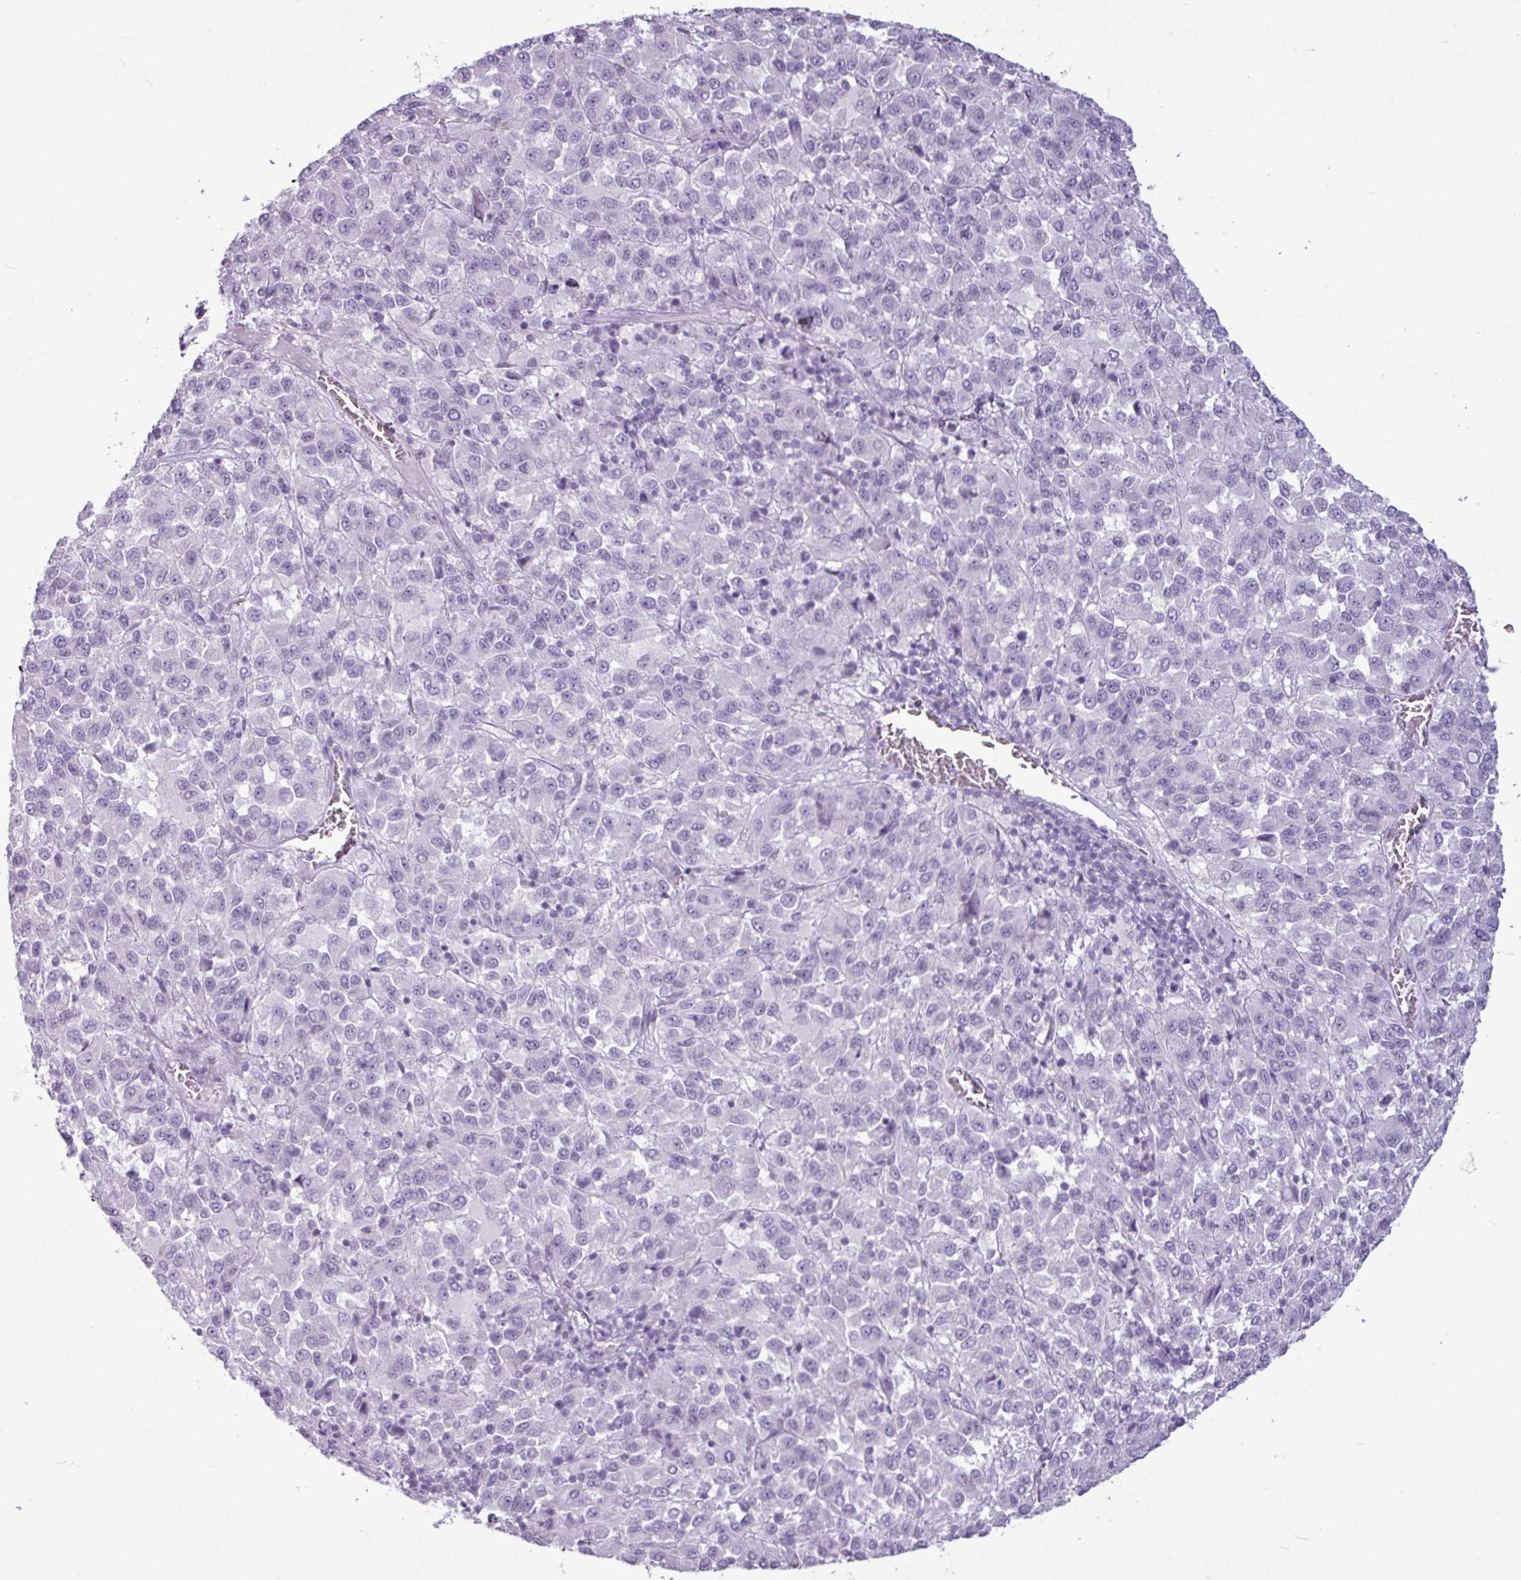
{"staining": {"intensity": "negative", "quantity": "none", "location": "none"}, "tissue": "melanoma", "cell_type": "Tumor cells", "image_type": "cancer", "snomed": [{"axis": "morphology", "description": "Malignant melanoma, Metastatic site"}, {"axis": "topography", "description": "Lung"}], "caption": "An image of melanoma stained for a protein displays no brown staining in tumor cells.", "gene": "AMY2A", "patient": {"sex": "male", "age": 64}}